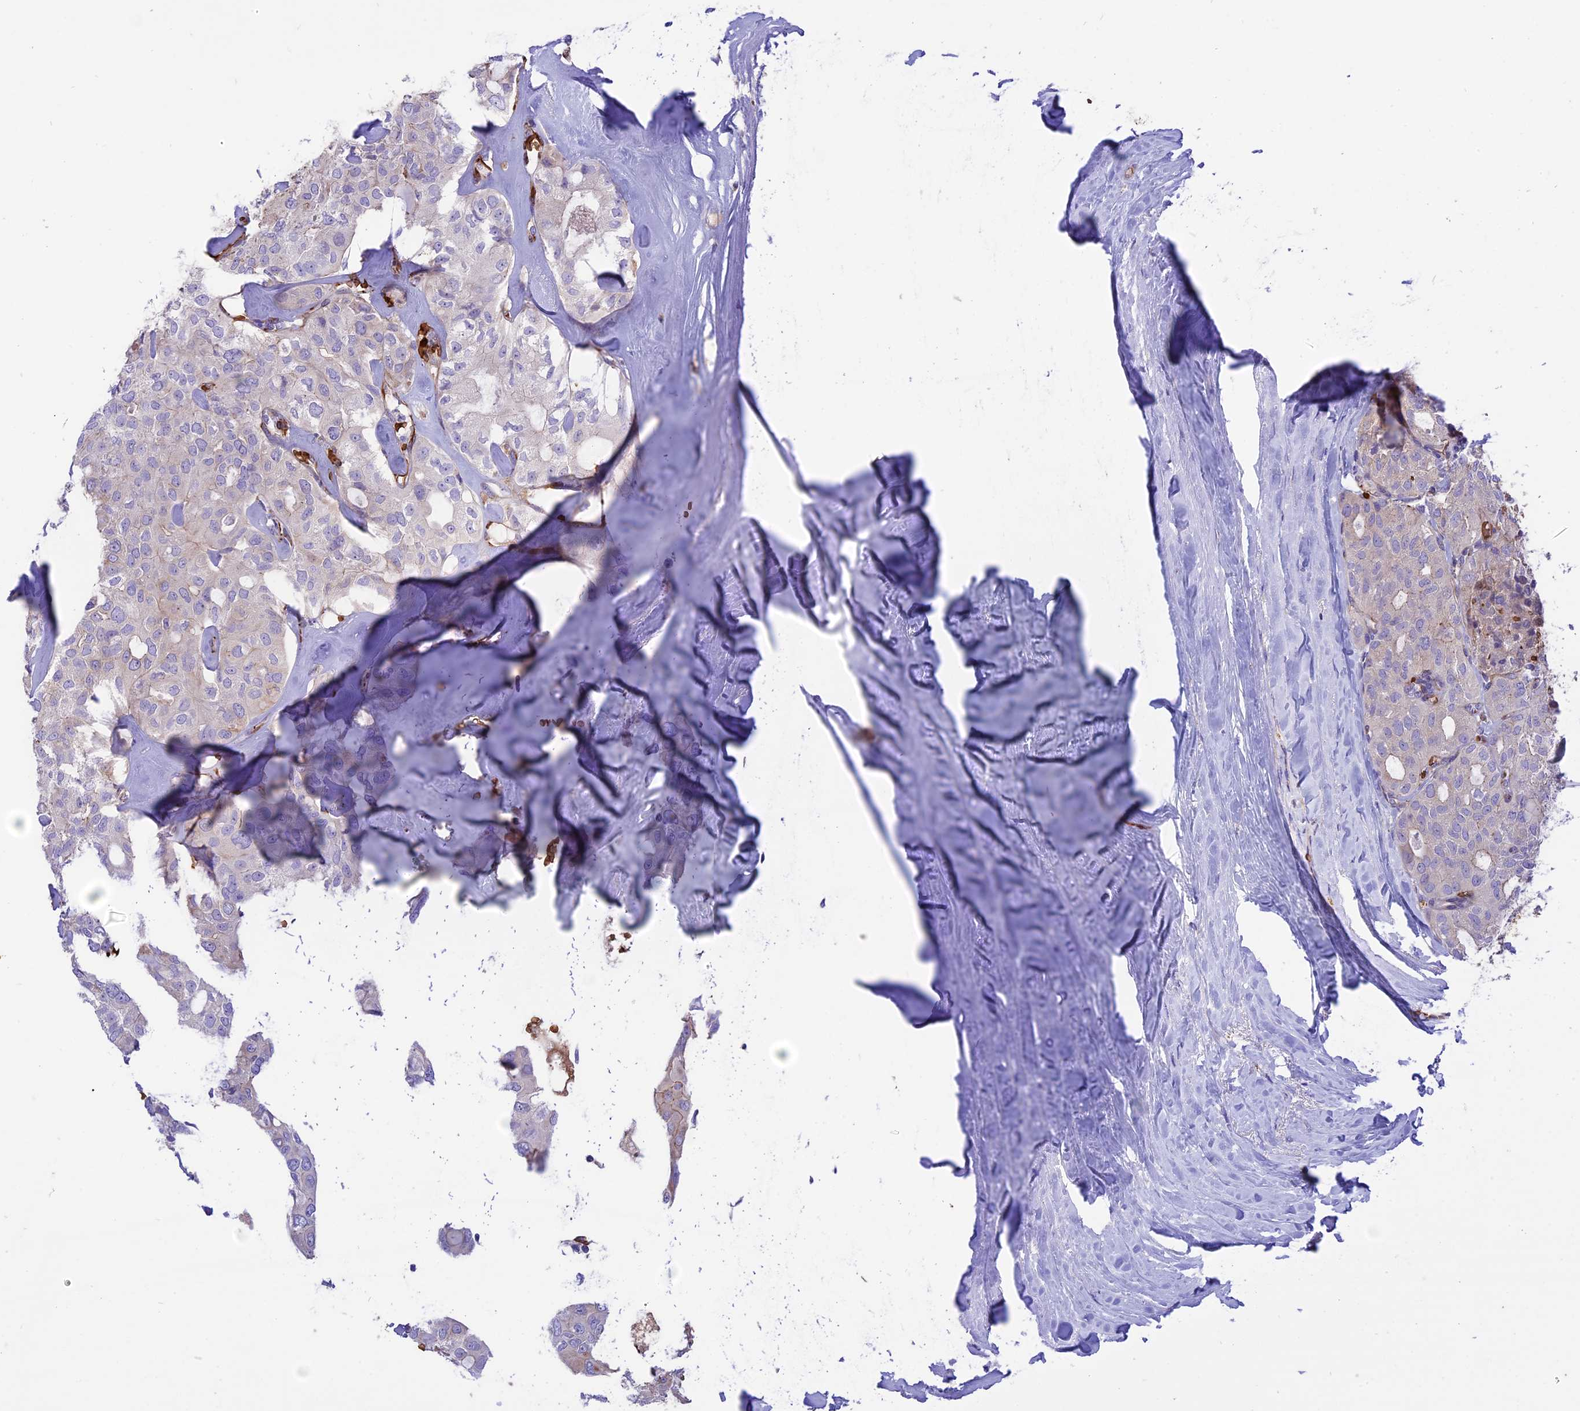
{"staining": {"intensity": "negative", "quantity": "none", "location": "none"}, "tissue": "thyroid cancer", "cell_type": "Tumor cells", "image_type": "cancer", "snomed": [{"axis": "morphology", "description": "Follicular adenoma carcinoma, NOS"}, {"axis": "topography", "description": "Thyroid gland"}], "caption": "IHC of follicular adenoma carcinoma (thyroid) exhibits no staining in tumor cells.", "gene": "TTC4", "patient": {"sex": "male", "age": 75}}